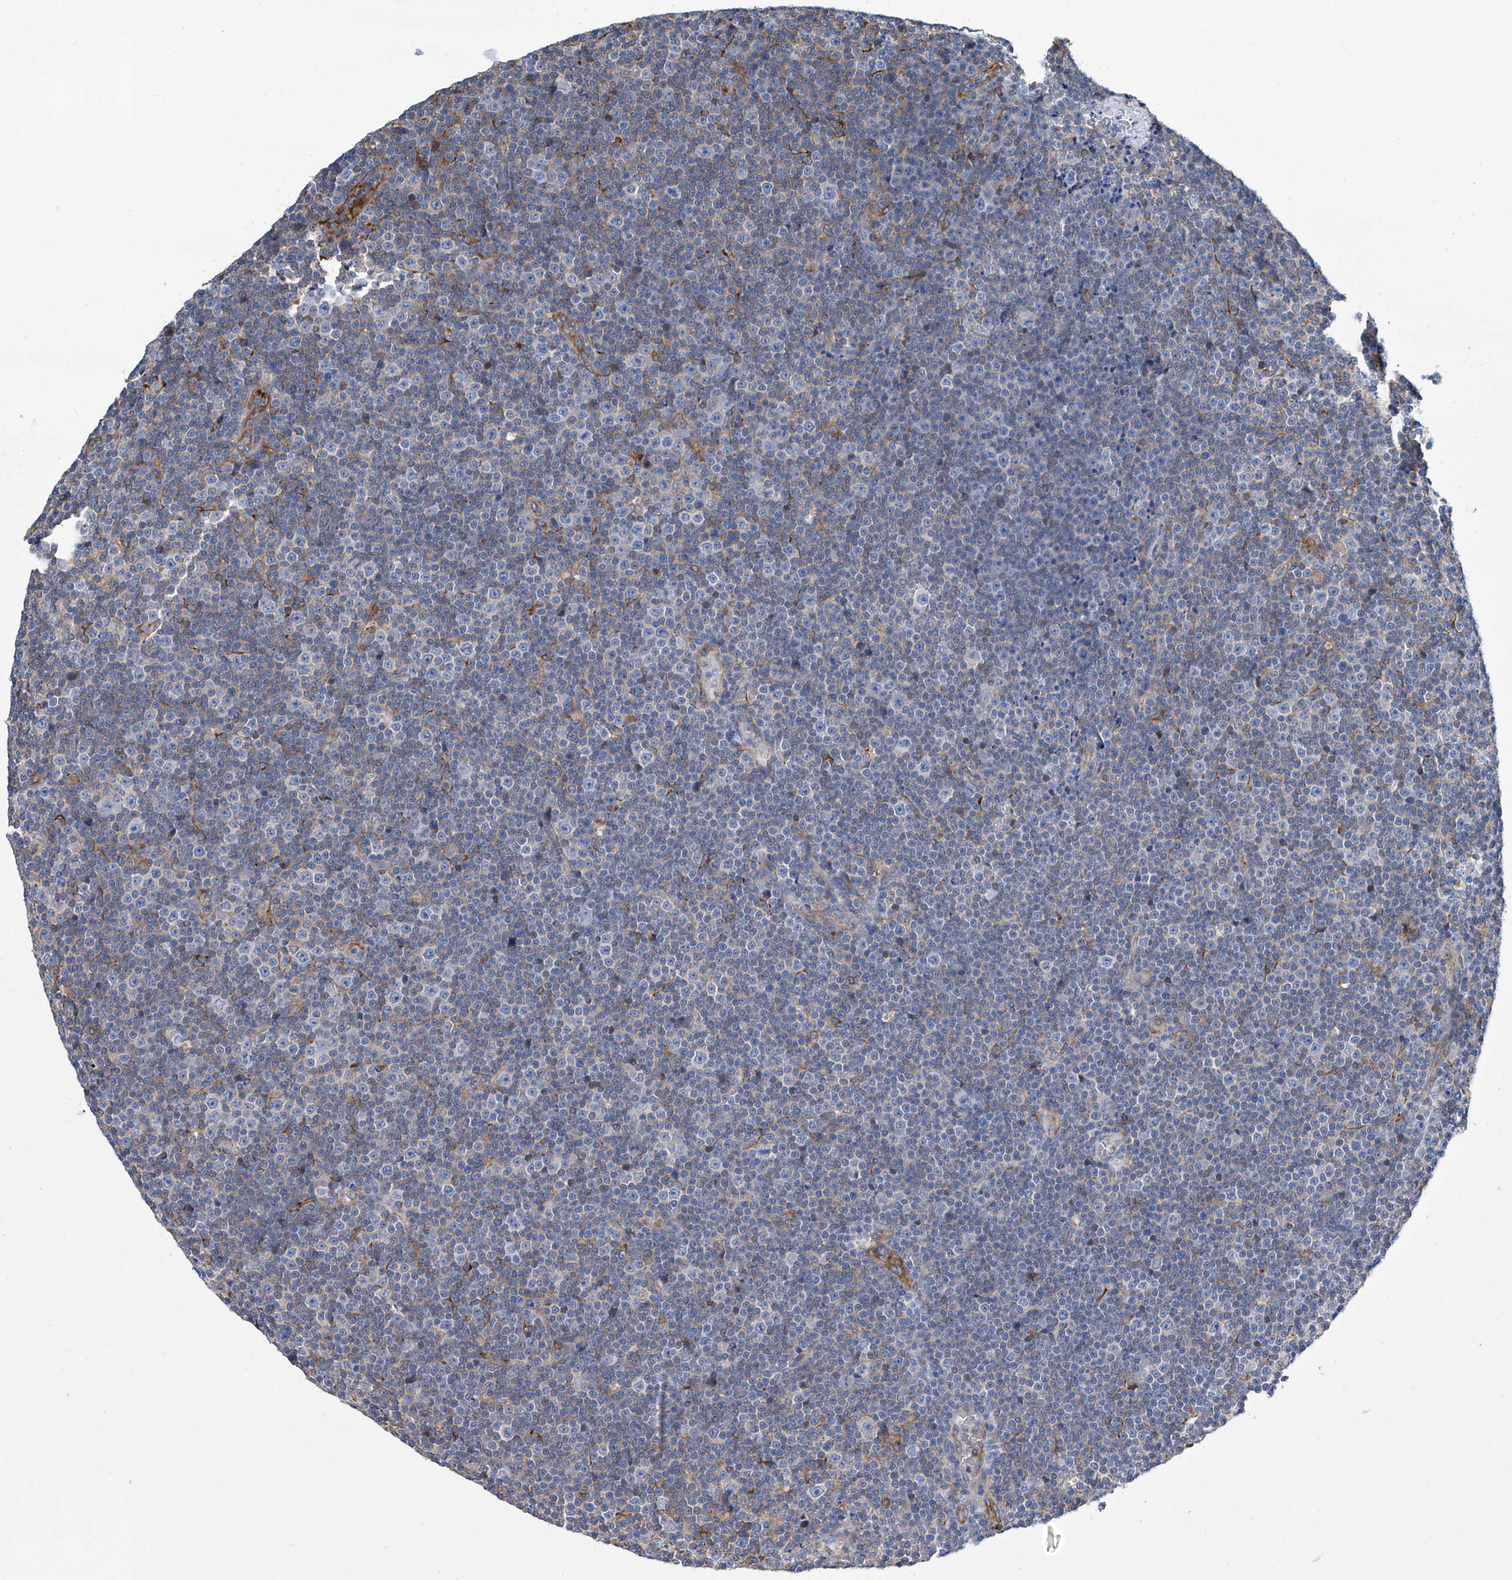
{"staining": {"intensity": "negative", "quantity": "none", "location": "none"}, "tissue": "lymphoma", "cell_type": "Tumor cells", "image_type": "cancer", "snomed": [{"axis": "morphology", "description": "Malignant lymphoma, non-Hodgkin's type, Low grade"}, {"axis": "topography", "description": "Lymph node"}], "caption": "Tumor cells show no significant protein expression in malignant lymphoma, non-Hodgkin's type (low-grade).", "gene": "GPT", "patient": {"sex": "female", "age": 67}}